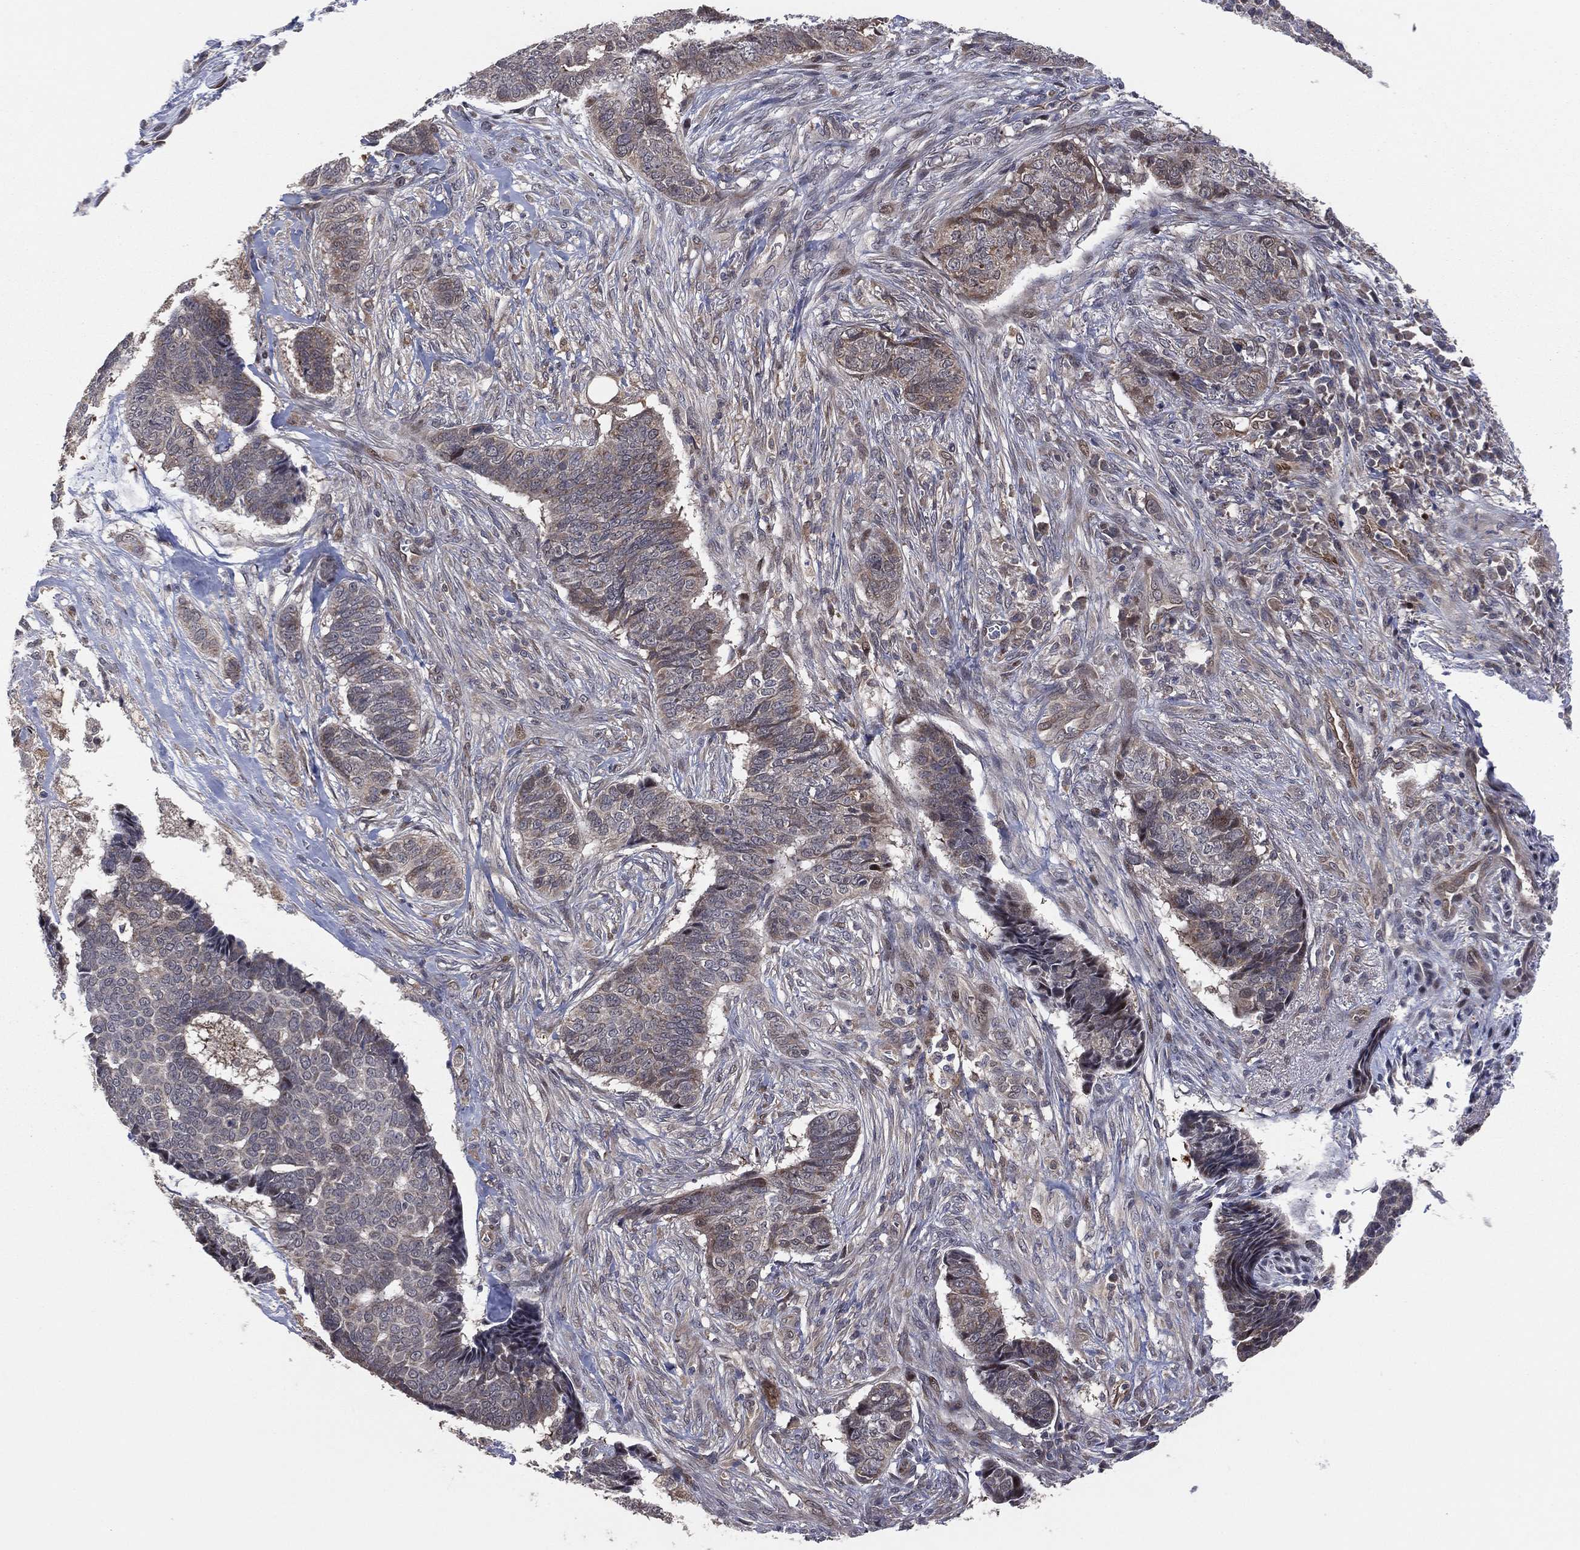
{"staining": {"intensity": "strong", "quantity": "<25%", "location": "cytoplasmic/membranous"}, "tissue": "skin cancer", "cell_type": "Tumor cells", "image_type": "cancer", "snomed": [{"axis": "morphology", "description": "Basal cell carcinoma"}, {"axis": "topography", "description": "Skin"}], "caption": "Tumor cells show medium levels of strong cytoplasmic/membranous positivity in about <25% of cells in human skin cancer (basal cell carcinoma).", "gene": "SNCG", "patient": {"sex": "male", "age": 86}}